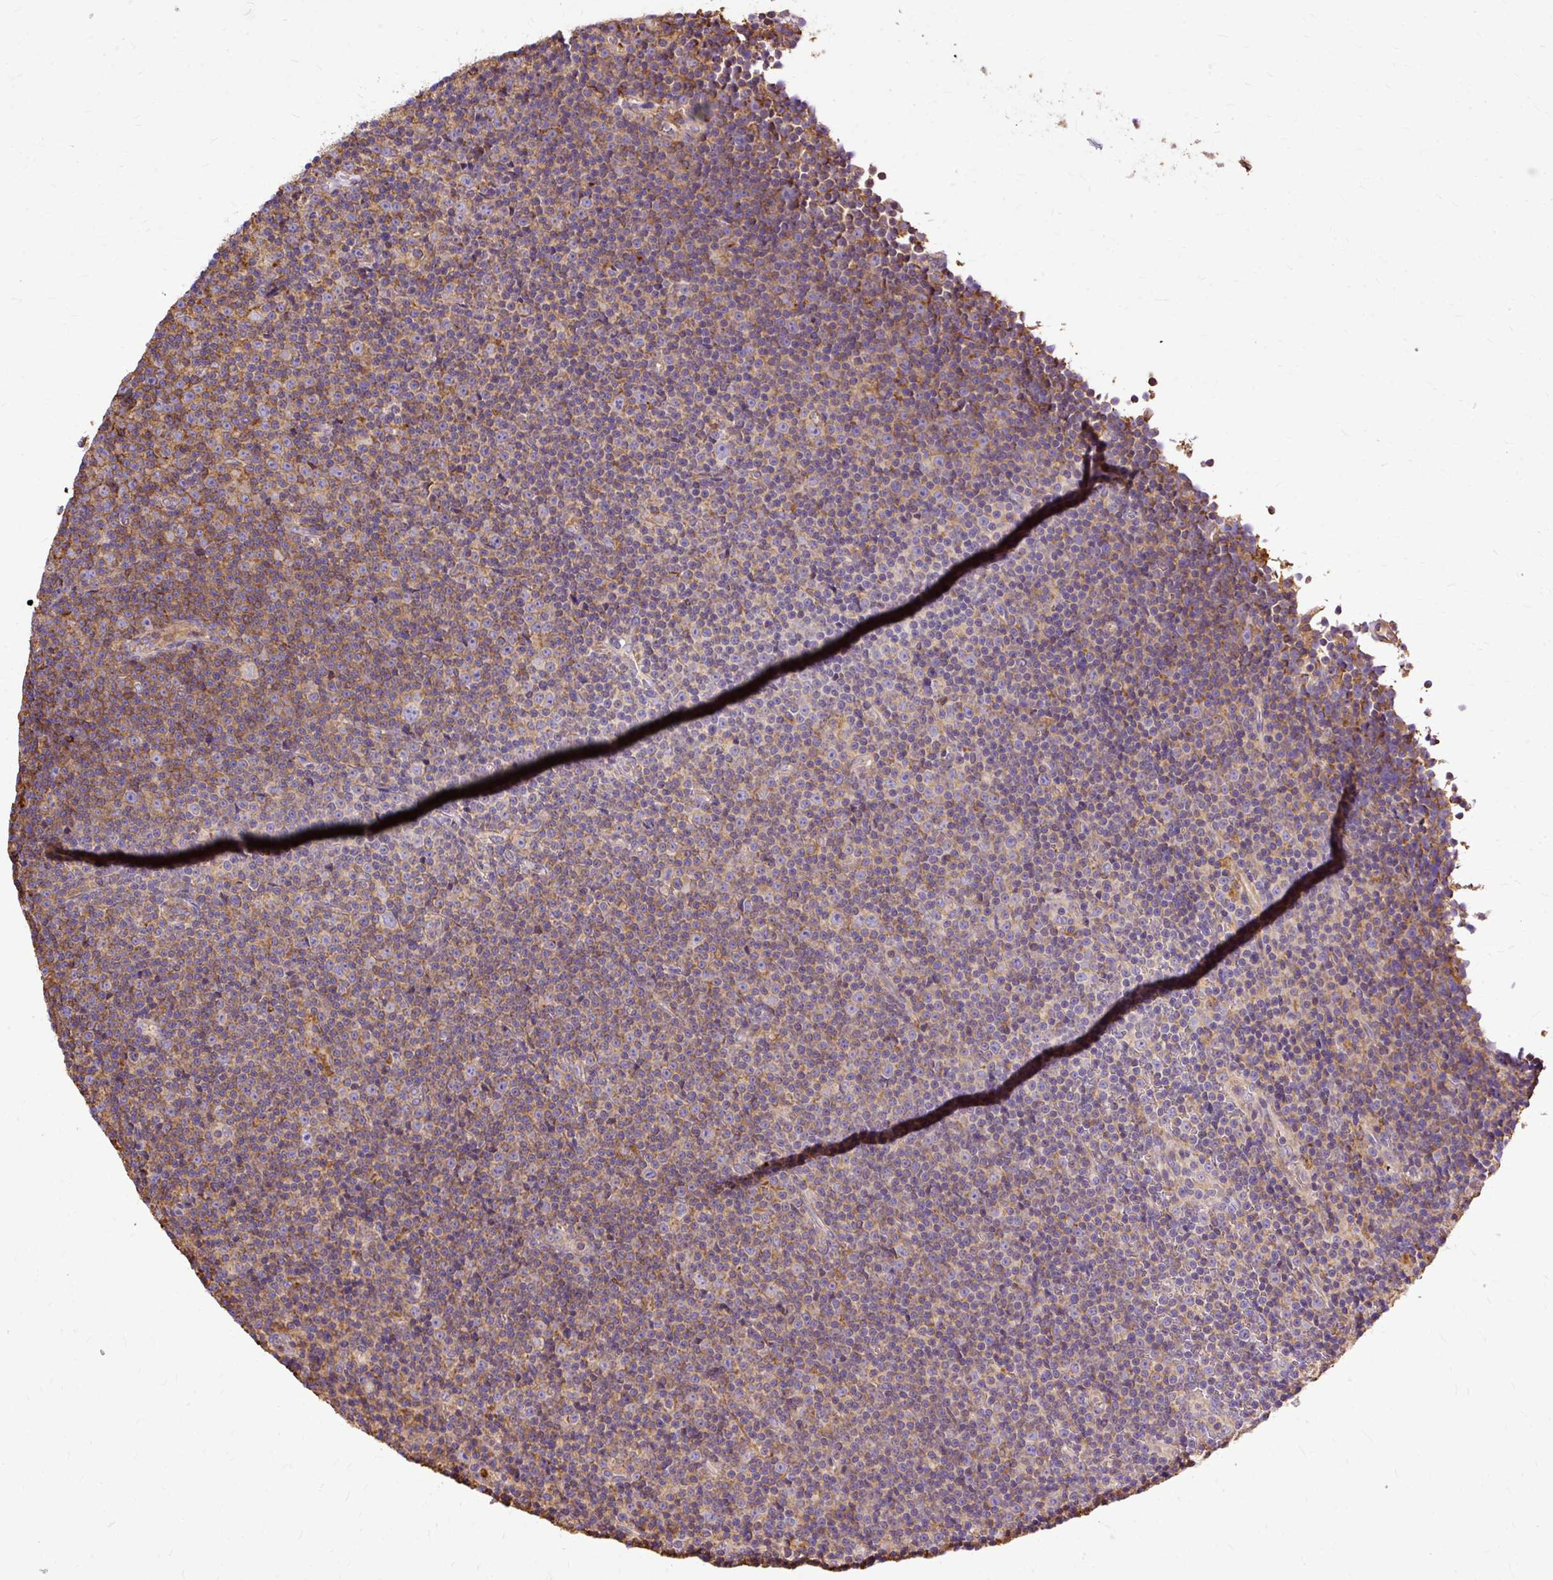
{"staining": {"intensity": "moderate", "quantity": "<25%", "location": "cytoplasmic/membranous"}, "tissue": "lymphoma", "cell_type": "Tumor cells", "image_type": "cancer", "snomed": [{"axis": "morphology", "description": "Malignant lymphoma, non-Hodgkin's type, Low grade"}, {"axis": "topography", "description": "Lymph node"}], "caption": "Immunohistochemical staining of human malignant lymphoma, non-Hodgkin's type (low-grade) displays low levels of moderate cytoplasmic/membranous expression in about <25% of tumor cells.", "gene": "KLHL11", "patient": {"sex": "female", "age": 67}}